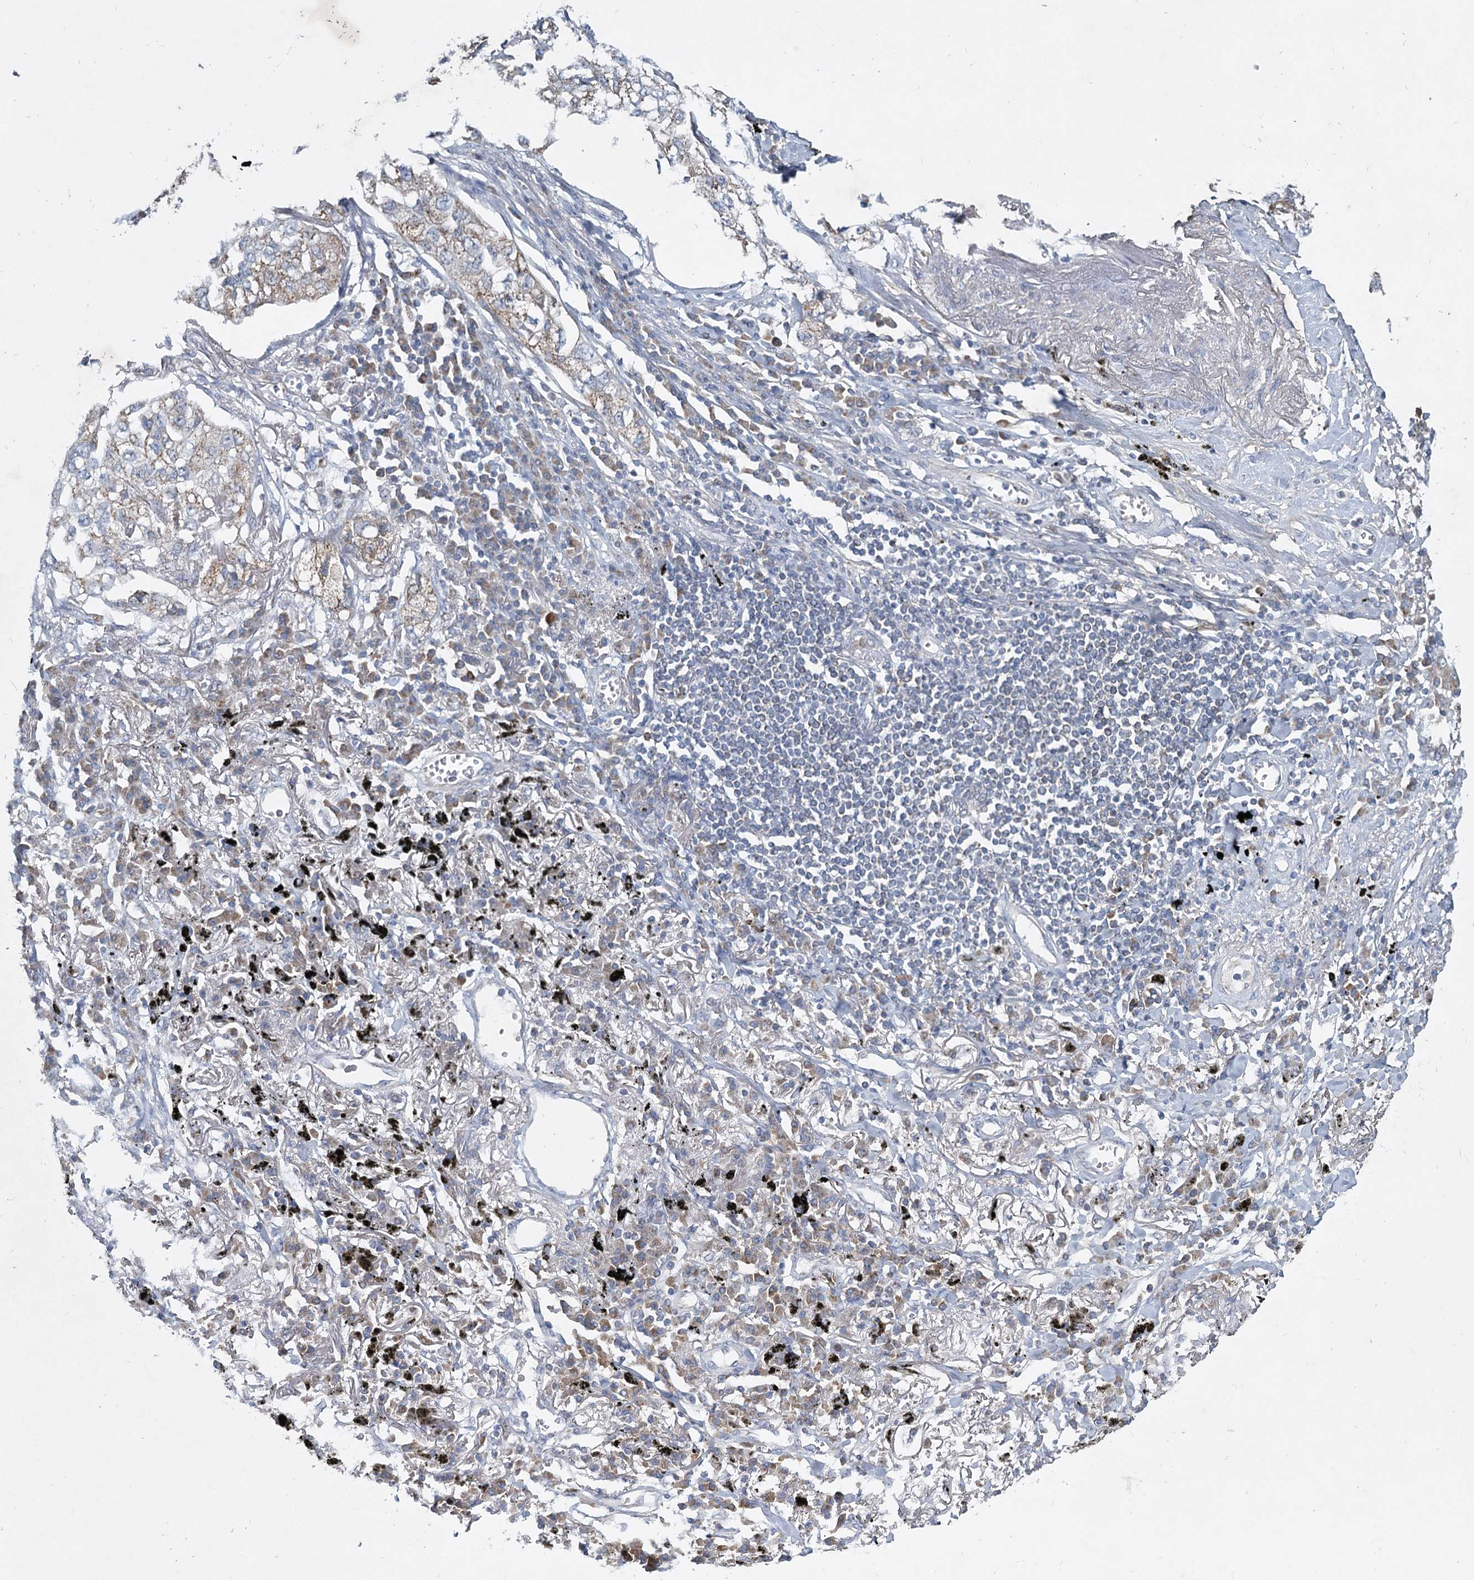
{"staining": {"intensity": "weak", "quantity": "<25%", "location": "cytoplasmic/membranous"}, "tissue": "lung cancer", "cell_type": "Tumor cells", "image_type": "cancer", "snomed": [{"axis": "morphology", "description": "Adenocarcinoma, NOS"}, {"axis": "topography", "description": "Lung"}], "caption": "An image of lung cancer (adenocarcinoma) stained for a protein shows no brown staining in tumor cells. Nuclei are stained in blue.", "gene": "MRPL44", "patient": {"sex": "male", "age": 65}}